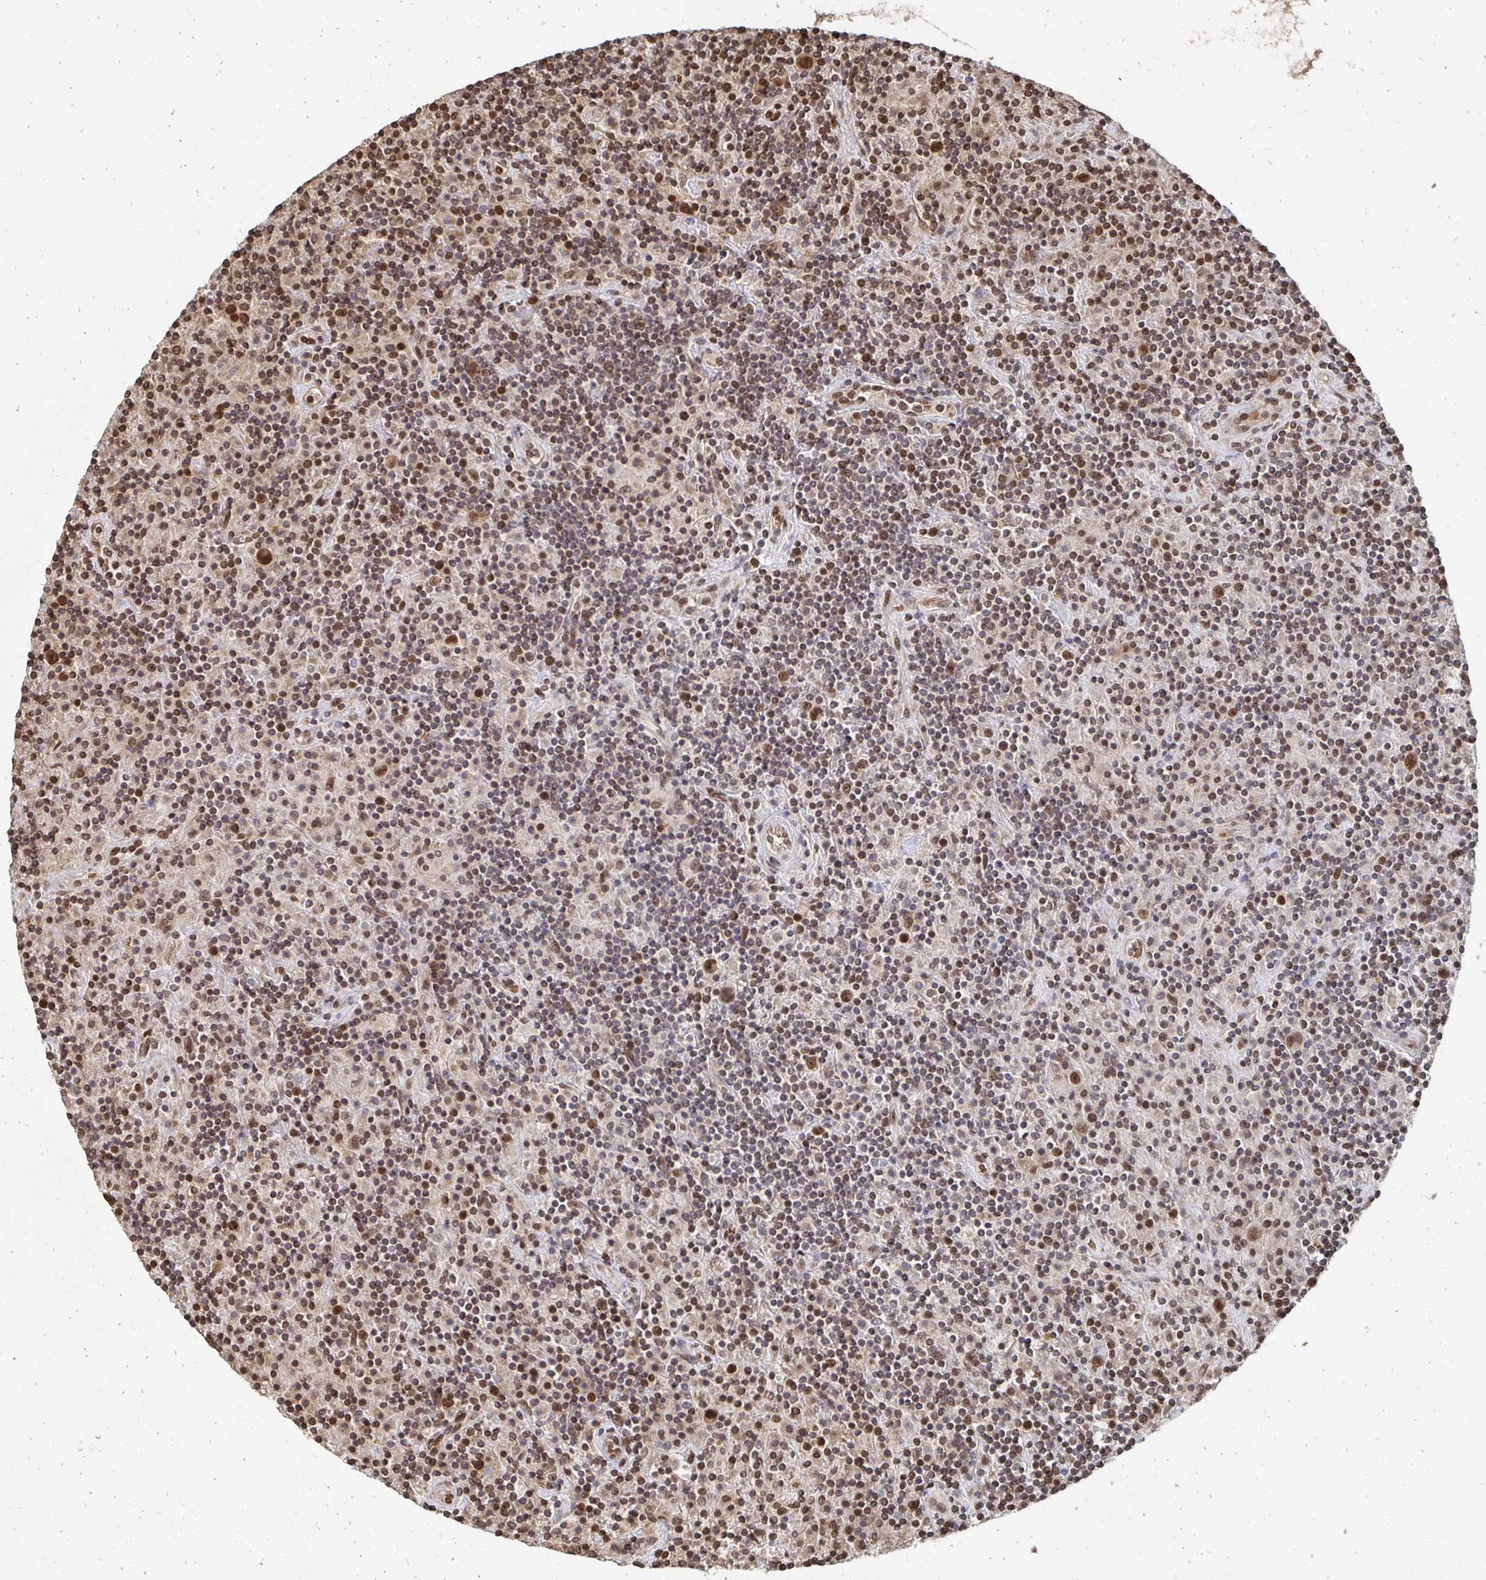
{"staining": {"intensity": "moderate", "quantity": ">75%", "location": "nuclear"}, "tissue": "lymphoma", "cell_type": "Tumor cells", "image_type": "cancer", "snomed": [{"axis": "morphology", "description": "Hodgkin's disease, NOS"}, {"axis": "topography", "description": "Lymph node"}], "caption": "This is an image of immunohistochemistry staining of Hodgkin's disease, which shows moderate staining in the nuclear of tumor cells.", "gene": "GTF3C6", "patient": {"sex": "male", "age": 70}}